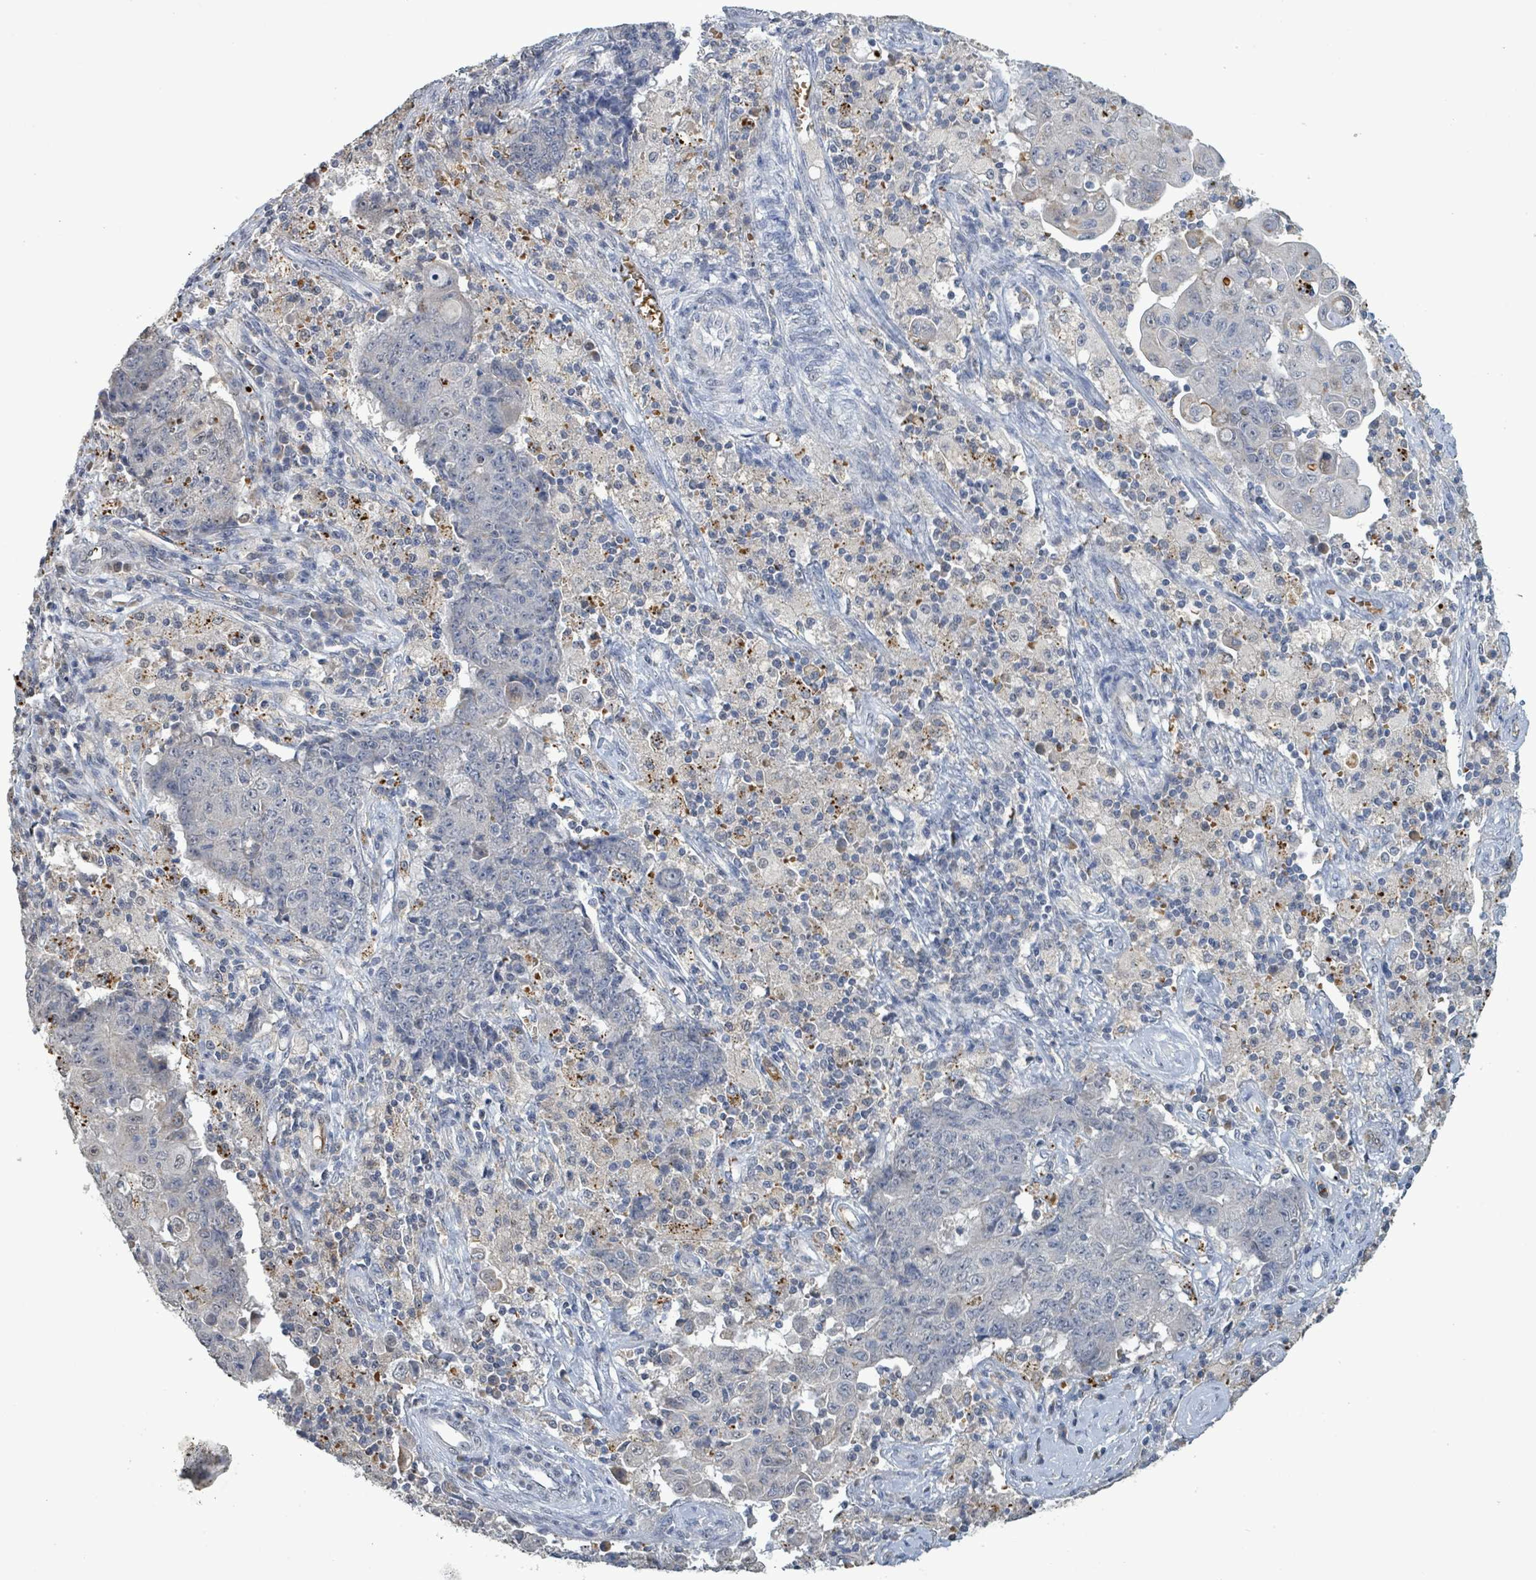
{"staining": {"intensity": "negative", "quantity": "none", "location": "none"}, "tissue": "ovarian cancer", "cell_type": "Tumor cells", "image_type": "cancer", "snomed": [{"axis": "morphology", "description": "Carcinoma, endometroid"}, {"axis": "topography", "description": "Ovary"}], "caption": "Tumor cells show no significant protein staining in ovarian cancer. The staining is performed using DAB (3,3'-diaminobenzidine) brown chromogen with nuclei counter-stained in using hematoxylin.", "gene": "SEBOX", "patient": {"sex": "female", "age": 42}}